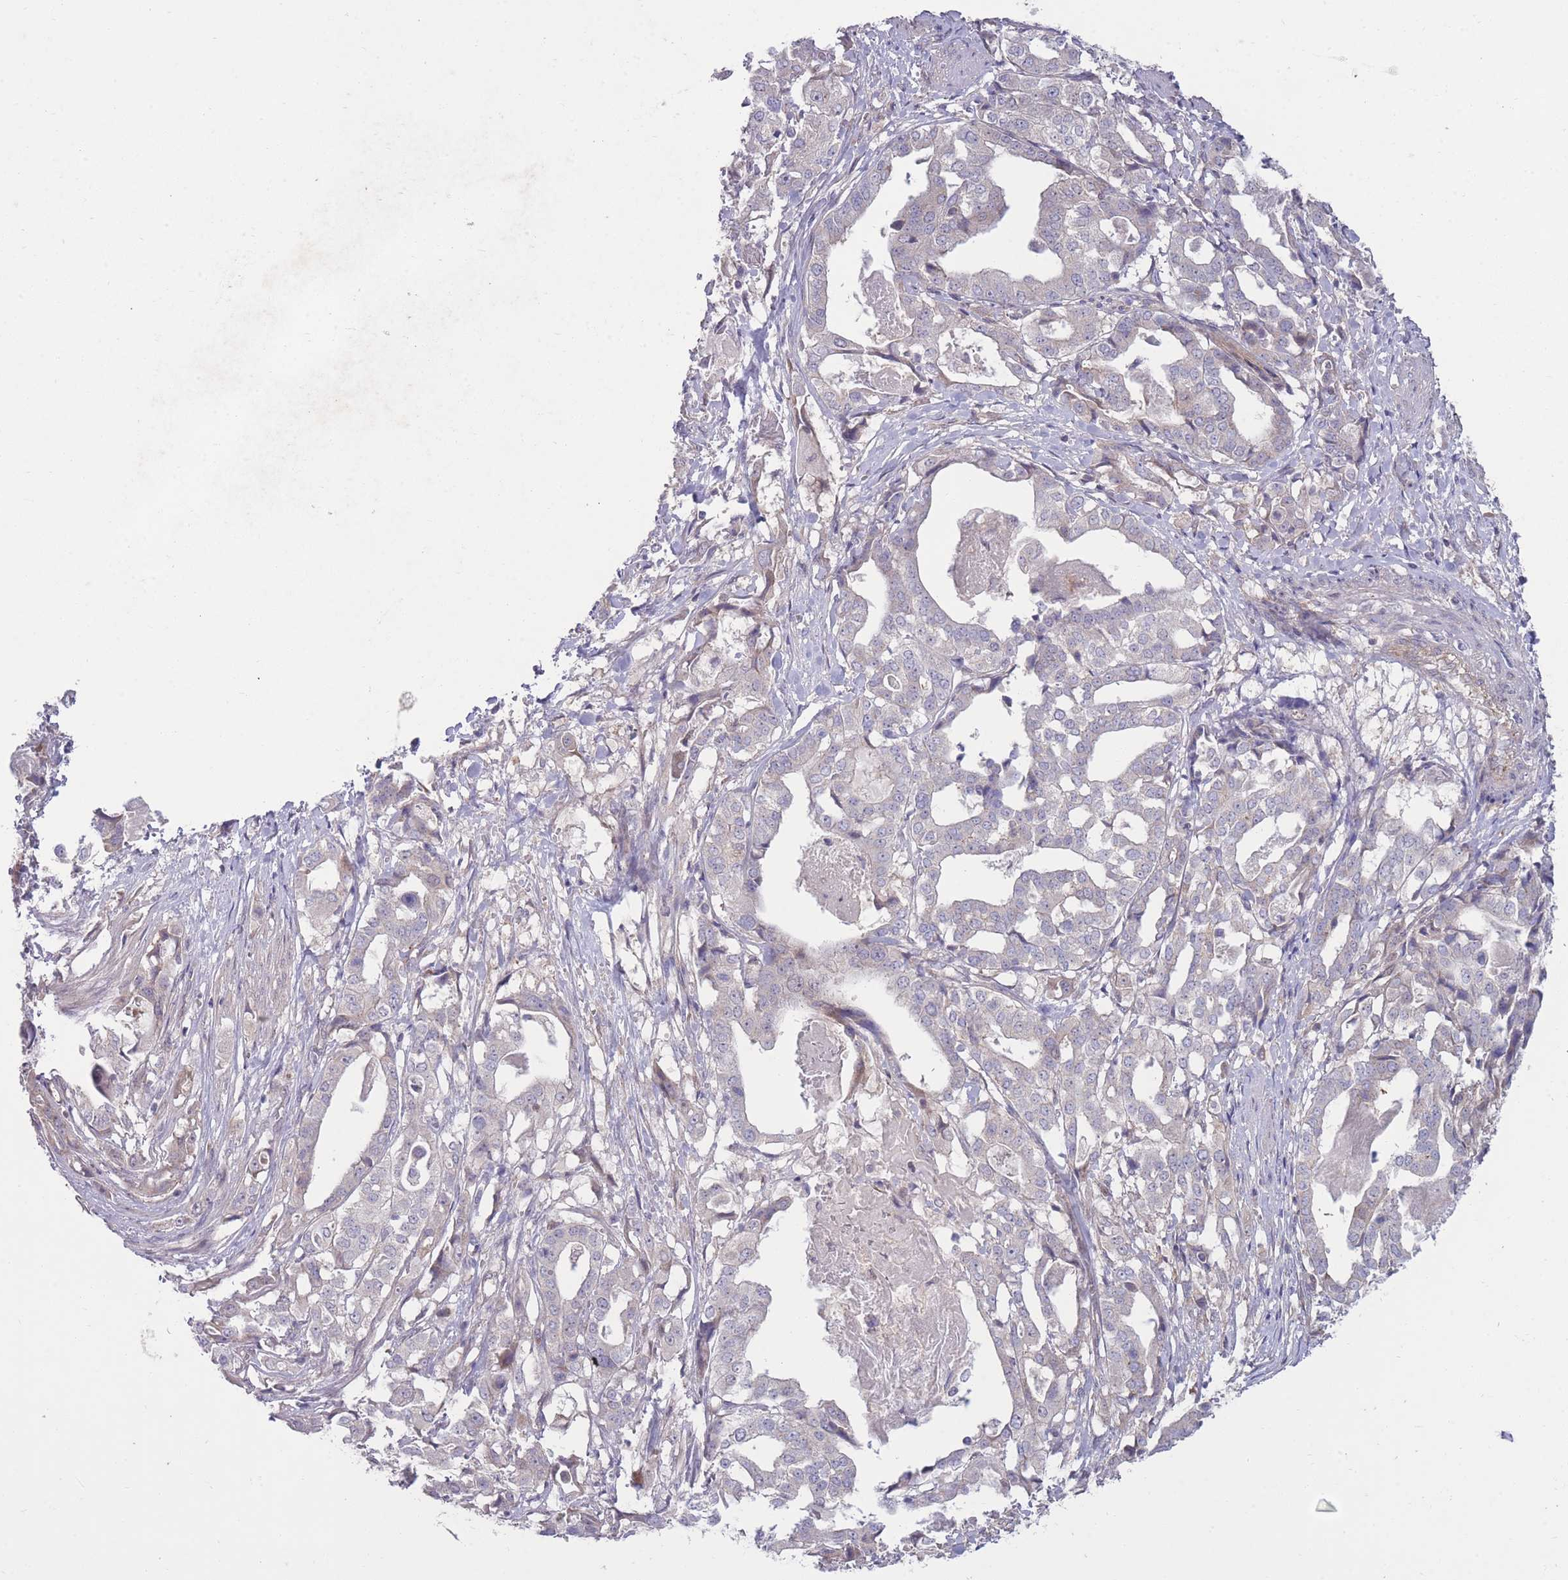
{"staining": {"intensity": "negative", "quantity": "none", "location": "none"}, "tissue": "stomach cancer", "cell_type": "Tumor cells", "image_type": "cancer", "snomed": [{"axis": "morphology", "description": "Adenocarcinoma, NOS"}, {"axis": "topography", "description": "Stomach"}], "caption": "Protein analysis of stomach cancer reveals no significant staining in tumor cells.", "gene": "RIC8A", "patient": {"sex": "male", "age": 48}}